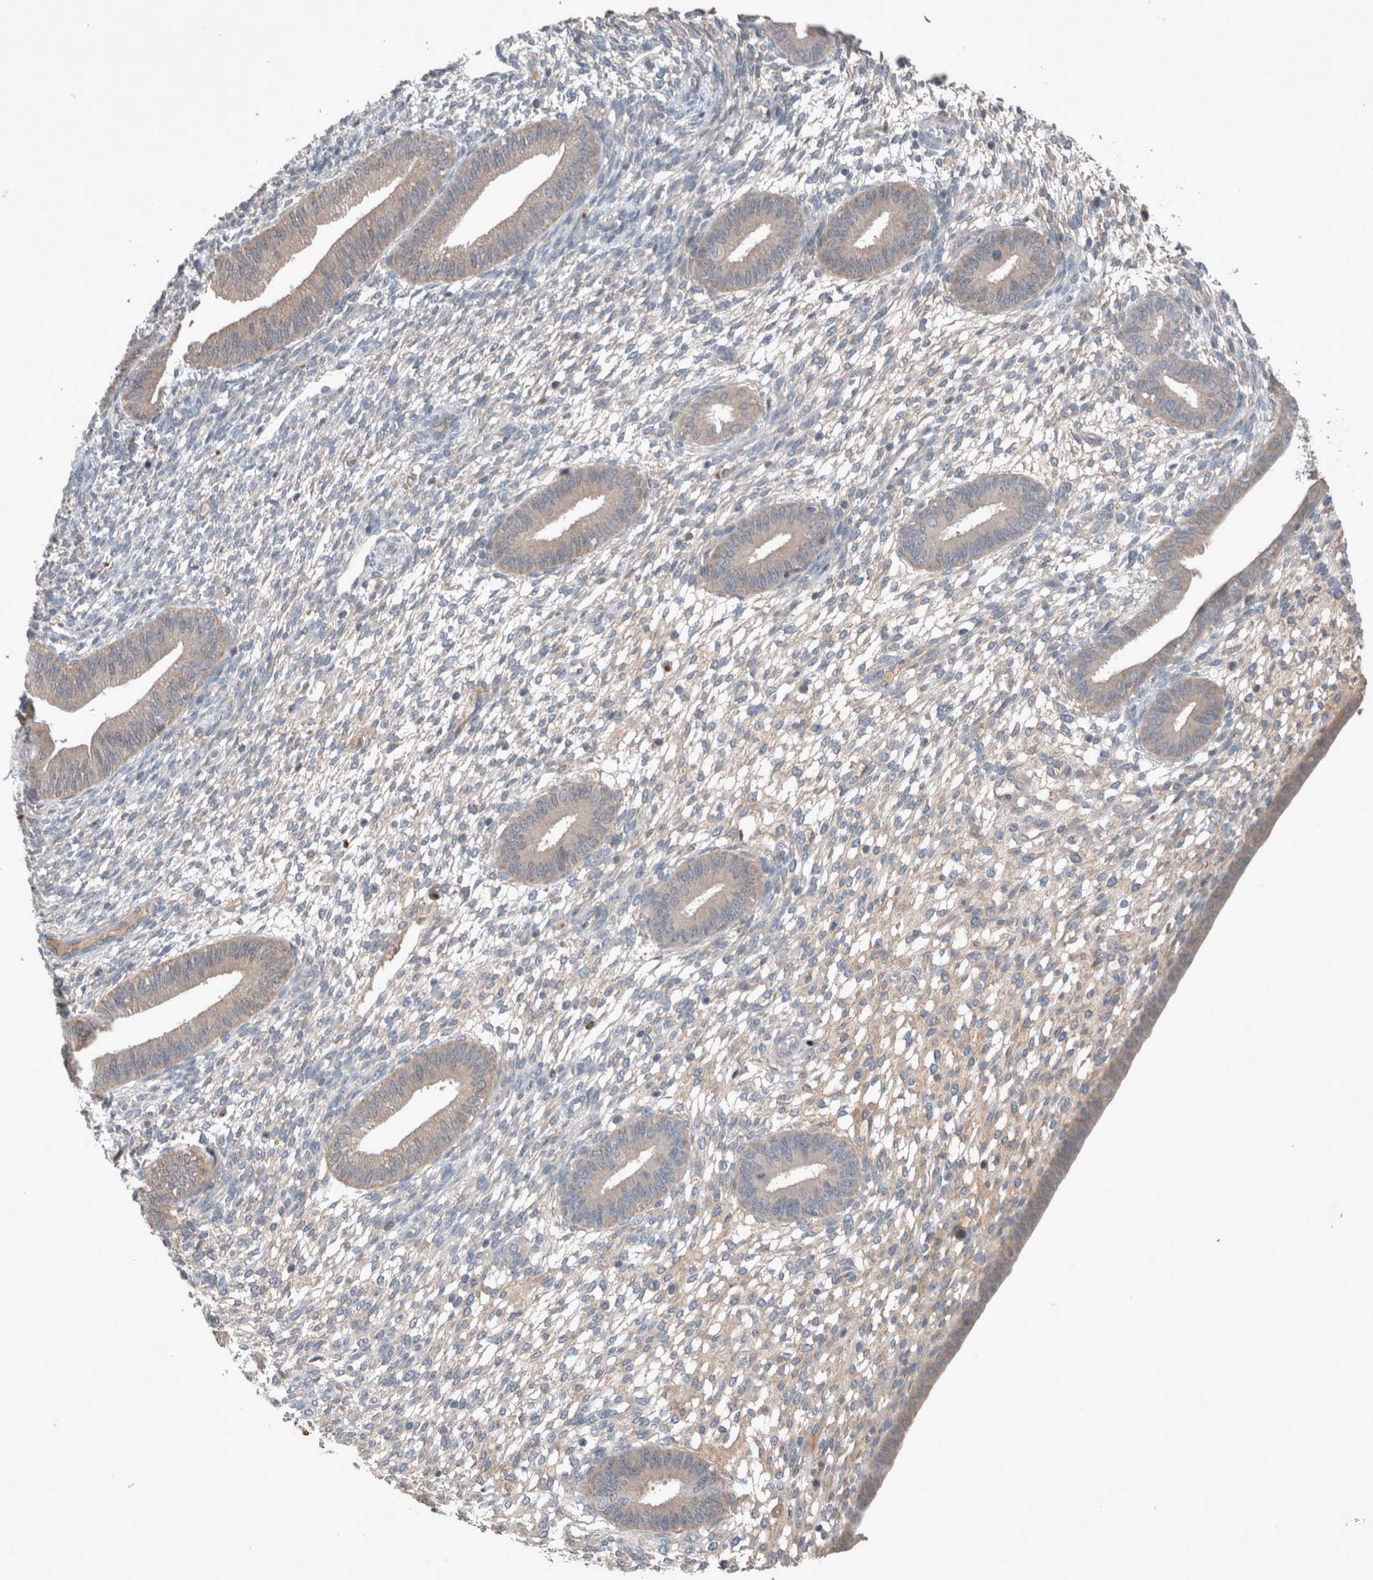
{"staining": {"intensity": "negative", "quantity": "none", "location": "none"}, "tissue": "endometrium", "cell_type": "Cells in endometrial stroma", "image_type": "normal", "snomed": [{"axis": "morphology", "description": "Normal tissue, NOS"}, {"axis": "topography", "description": "Endometrium"}], "caption": "High power microscopy image of an IHC histopathology image of benign endometrium, revealing no significant expression in cells in endometrial stroma.", "gene": "UGCG", "patient": {"sex": "female", "age": 46}}